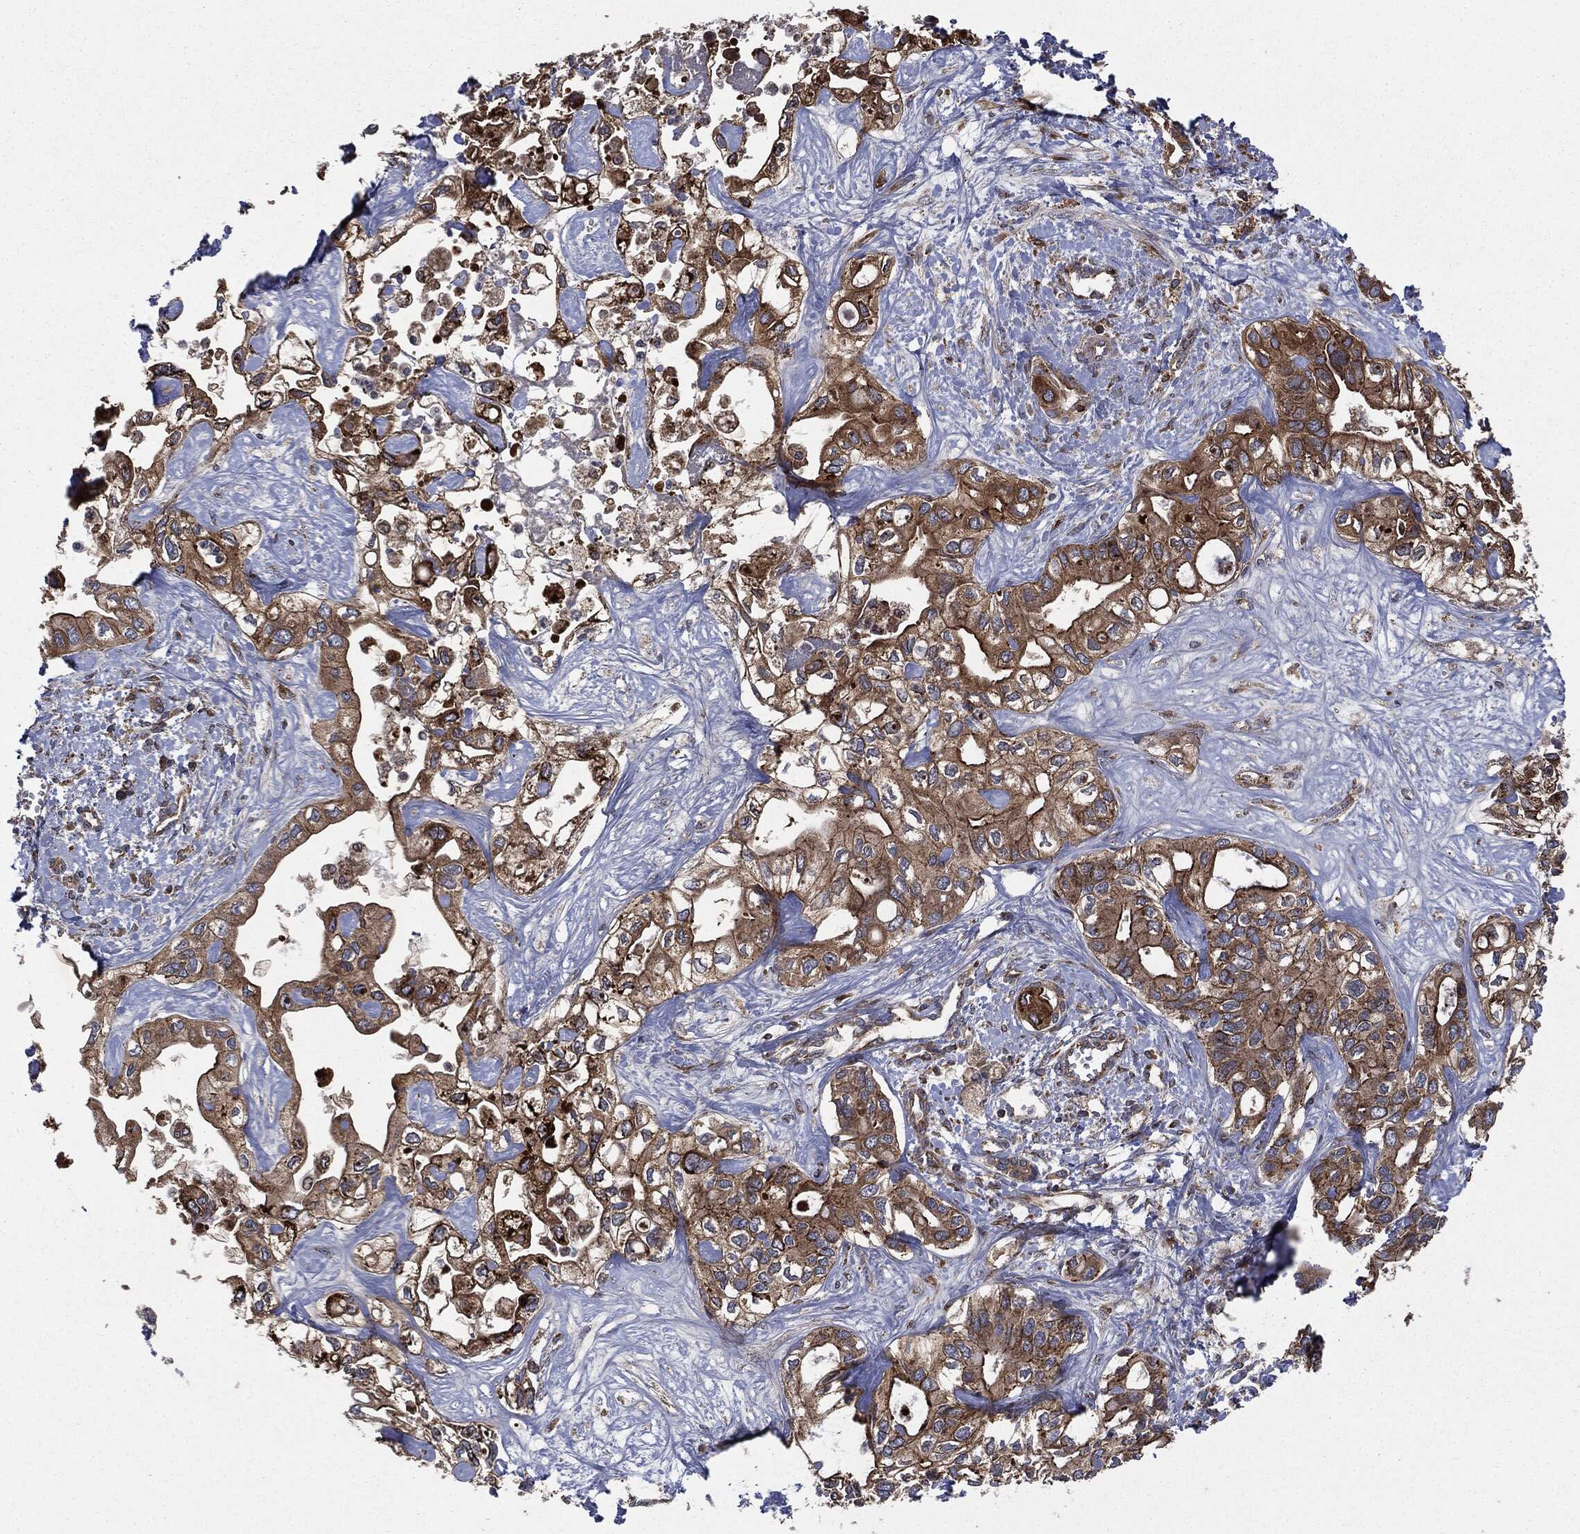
{"staining": {"intensity": "moderate", "quantity": ">75%", "location": "cytoplasmic/membranous"}, "tissue": "liver cancer", "cell_type": "Tumor cells", "image_type": "cancer", "snomed": [{"axis": "morphology", "description": "Cholangiocarcinoma"}, {"axis": "topography", "description": "Liver"}], "caption": "Brown immunohistochemical staining in liver cholangiocarcinoma exhibits moderate cytoplasmic/membranous staining in approximately >75% of tumor cells.", "gene": "PLOD3", "patient": {"sex": "female", "age": 64}}